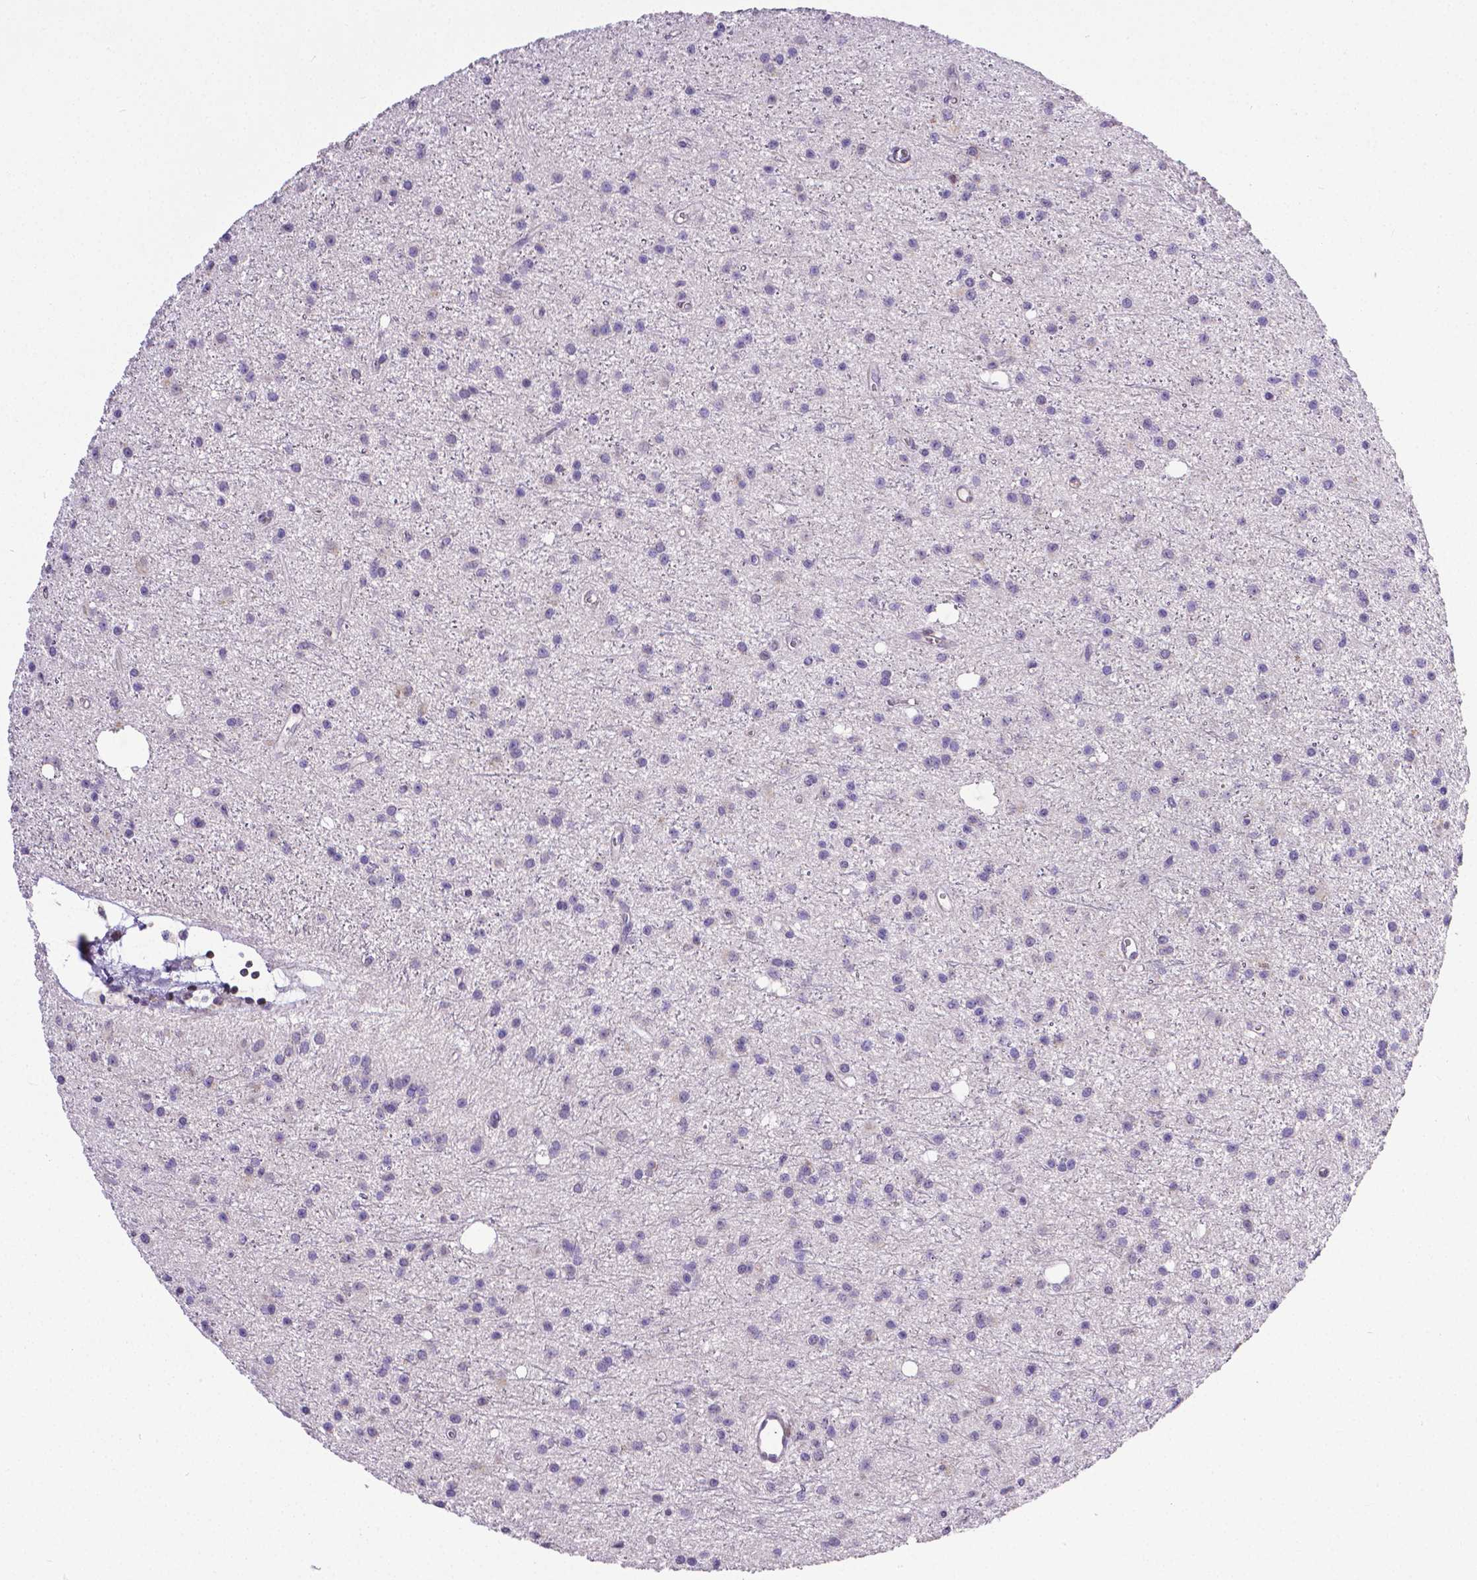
{"staining": {"intensity": "negative", "quantity": "none", "location": "none"}, "tissue": "glioma", "cell_type": "Tumor cells", "image_type": "cancer", "snomed": [{"axis": "morphology", "description": "Glioma, malignant, Low grade"}, {"axis": "topography", "description": "Brain"}], "caption": "Immunohistochemistry (IHC) of human malignant glioma (low-grade) reveals no expression in tumor cells.", "gene": "MCL1", "patient": {"sex": "male", "age": 27}}